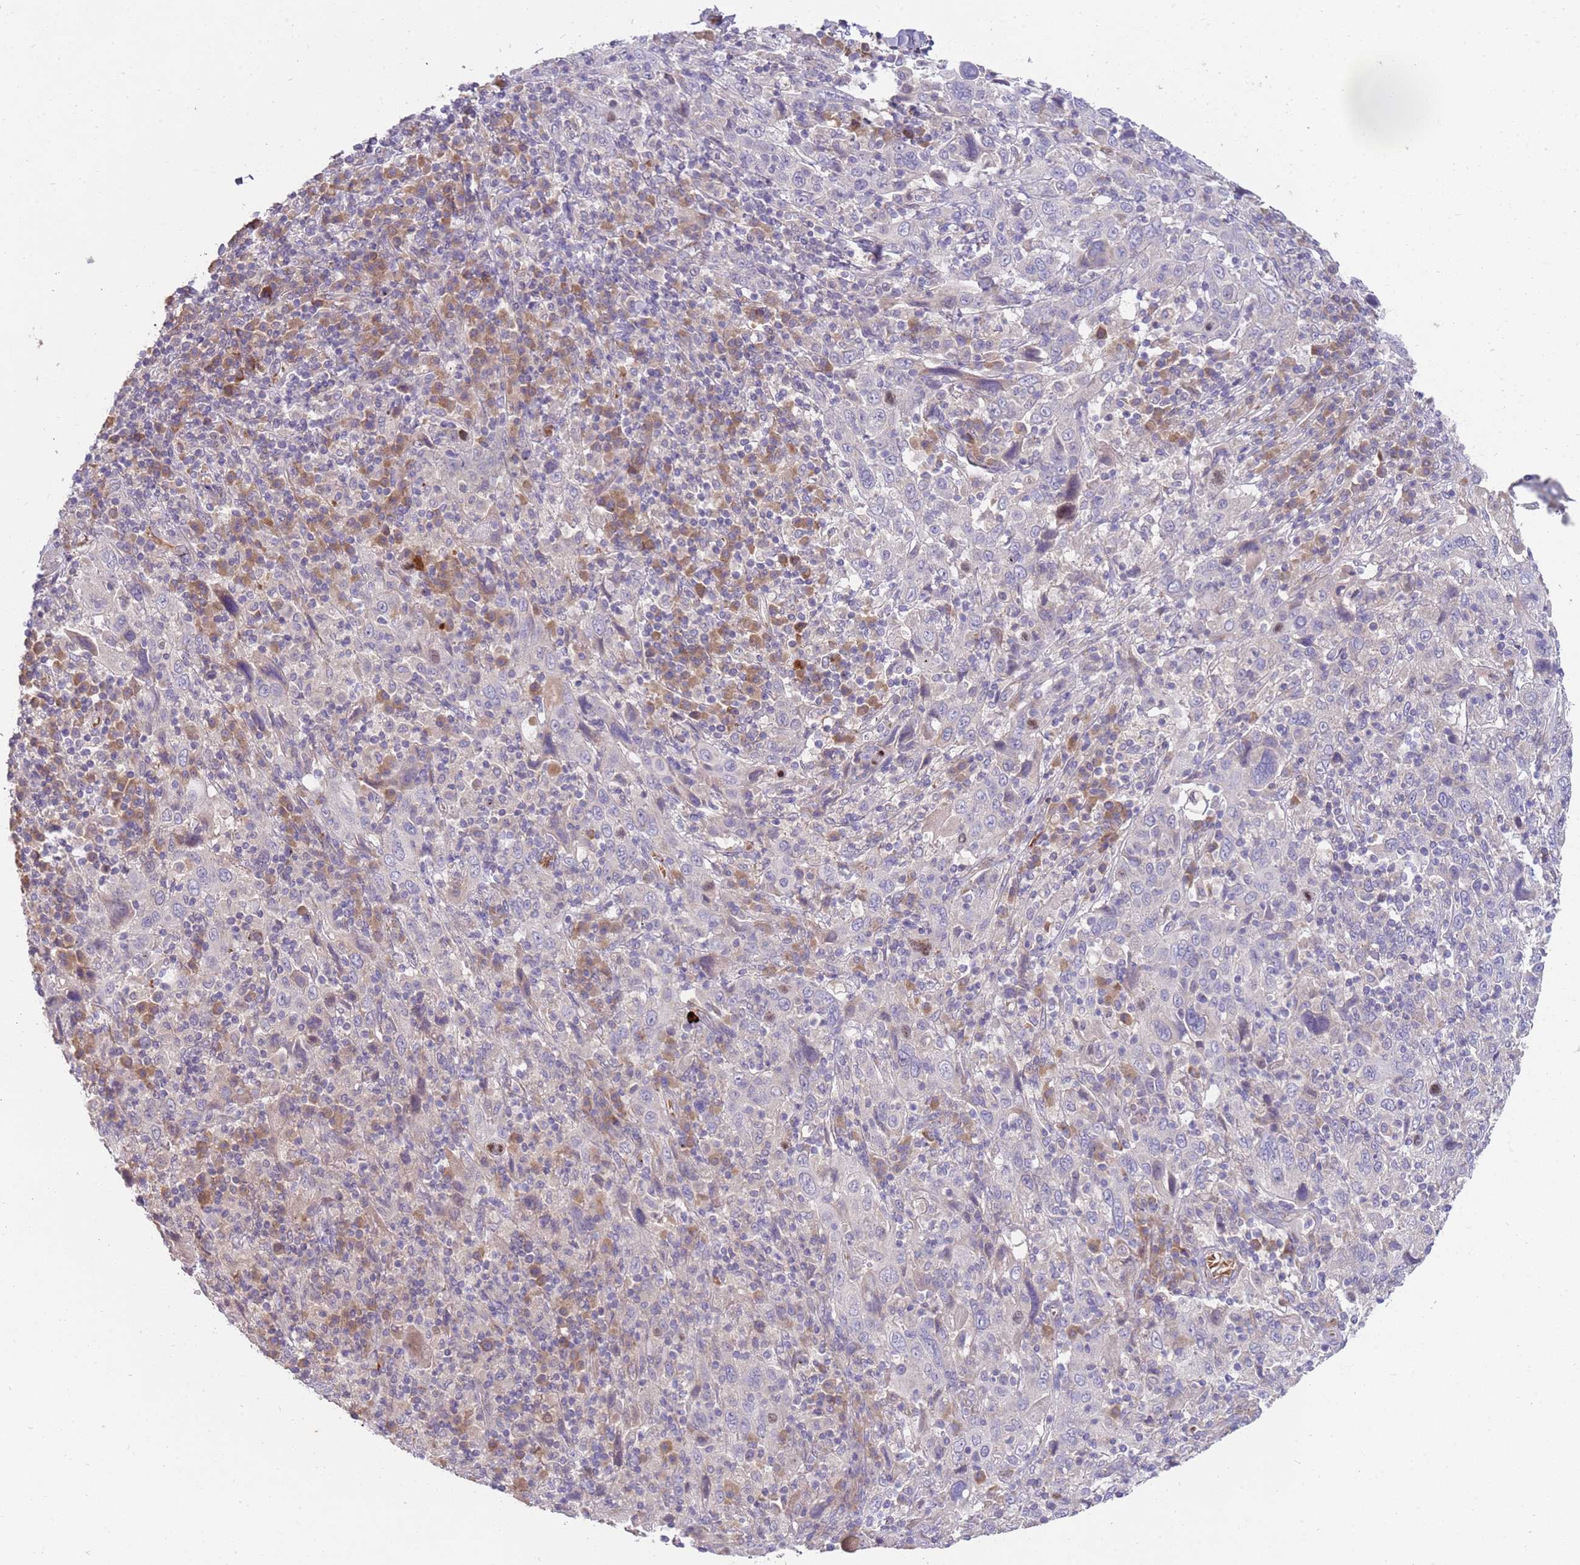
{"staining": {"intensity": "negative", "quantity": "none", "location": "none"}, "tissue": "cervical cancer", "cell_type": "Tumor cells", "image_type": "cancer", "snomed": [{"axis": "morphology", "description": "Squamous cell carcinoma, NOS"}, {"axis": "topography", "description": "Cervix"}], "caption": "Micrograph shows no protein expression in tumor cells of cervical cancer tissue.", "gene": "NMUR2", "patient": {"sex": "female", "age": 46}}